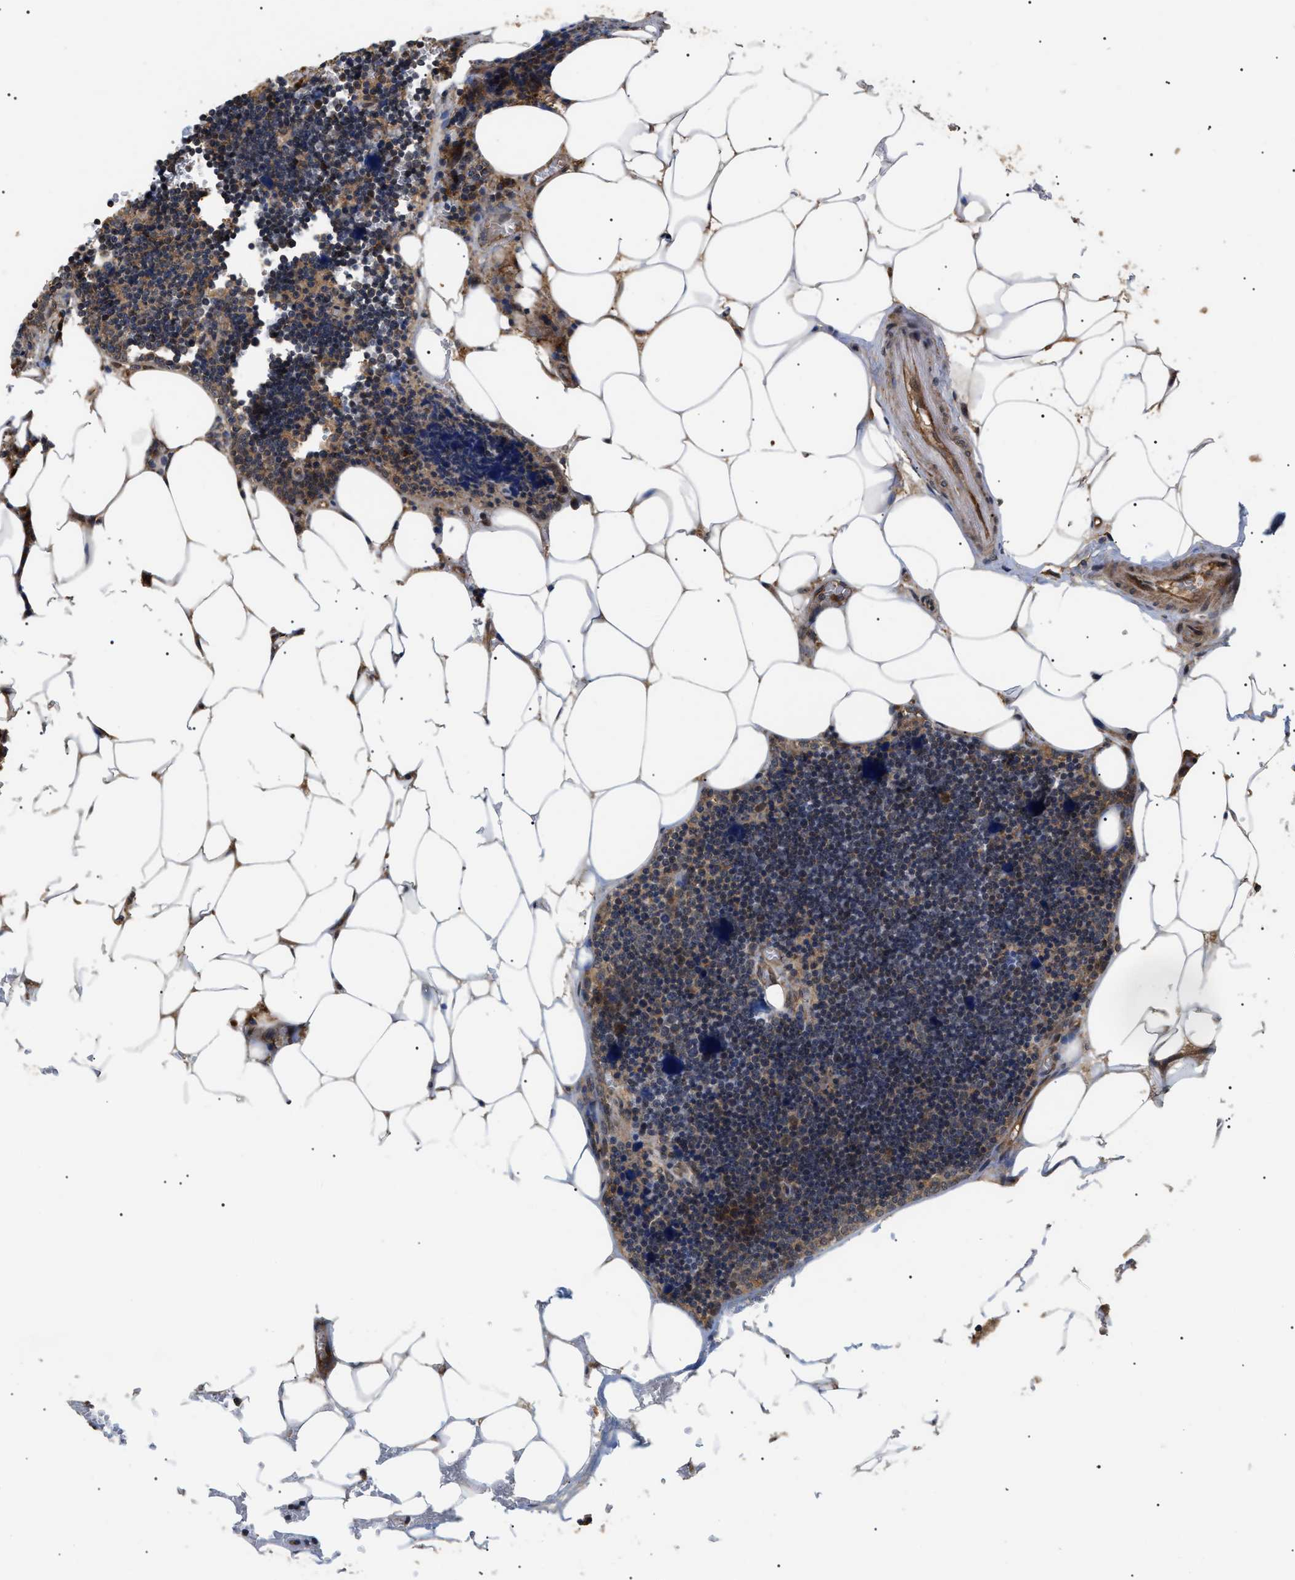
{"staining": {"intensity": "moderate", "quantity": ">75%", "location": "cytoplasmic/membranous"}, "tissue": "lymph node", "cell_type": "Germinal center cells", "image_type": "normal", "snomed": [{"axis": "morphology", "description": "Normal tissue, NOS"}, {"axis": "topography", "description": "Lymph node"}], "caption": "Immunohistochemistry (IHC) micrograph of unremarkable lymph node stained for a protein (brown), which reveals medium levels of moderate cytoplasmic/membranous expression in approximately >75% of germinal center cells.", "gene": "ASTL", "patient": {"sex": "male", "age": 33}}